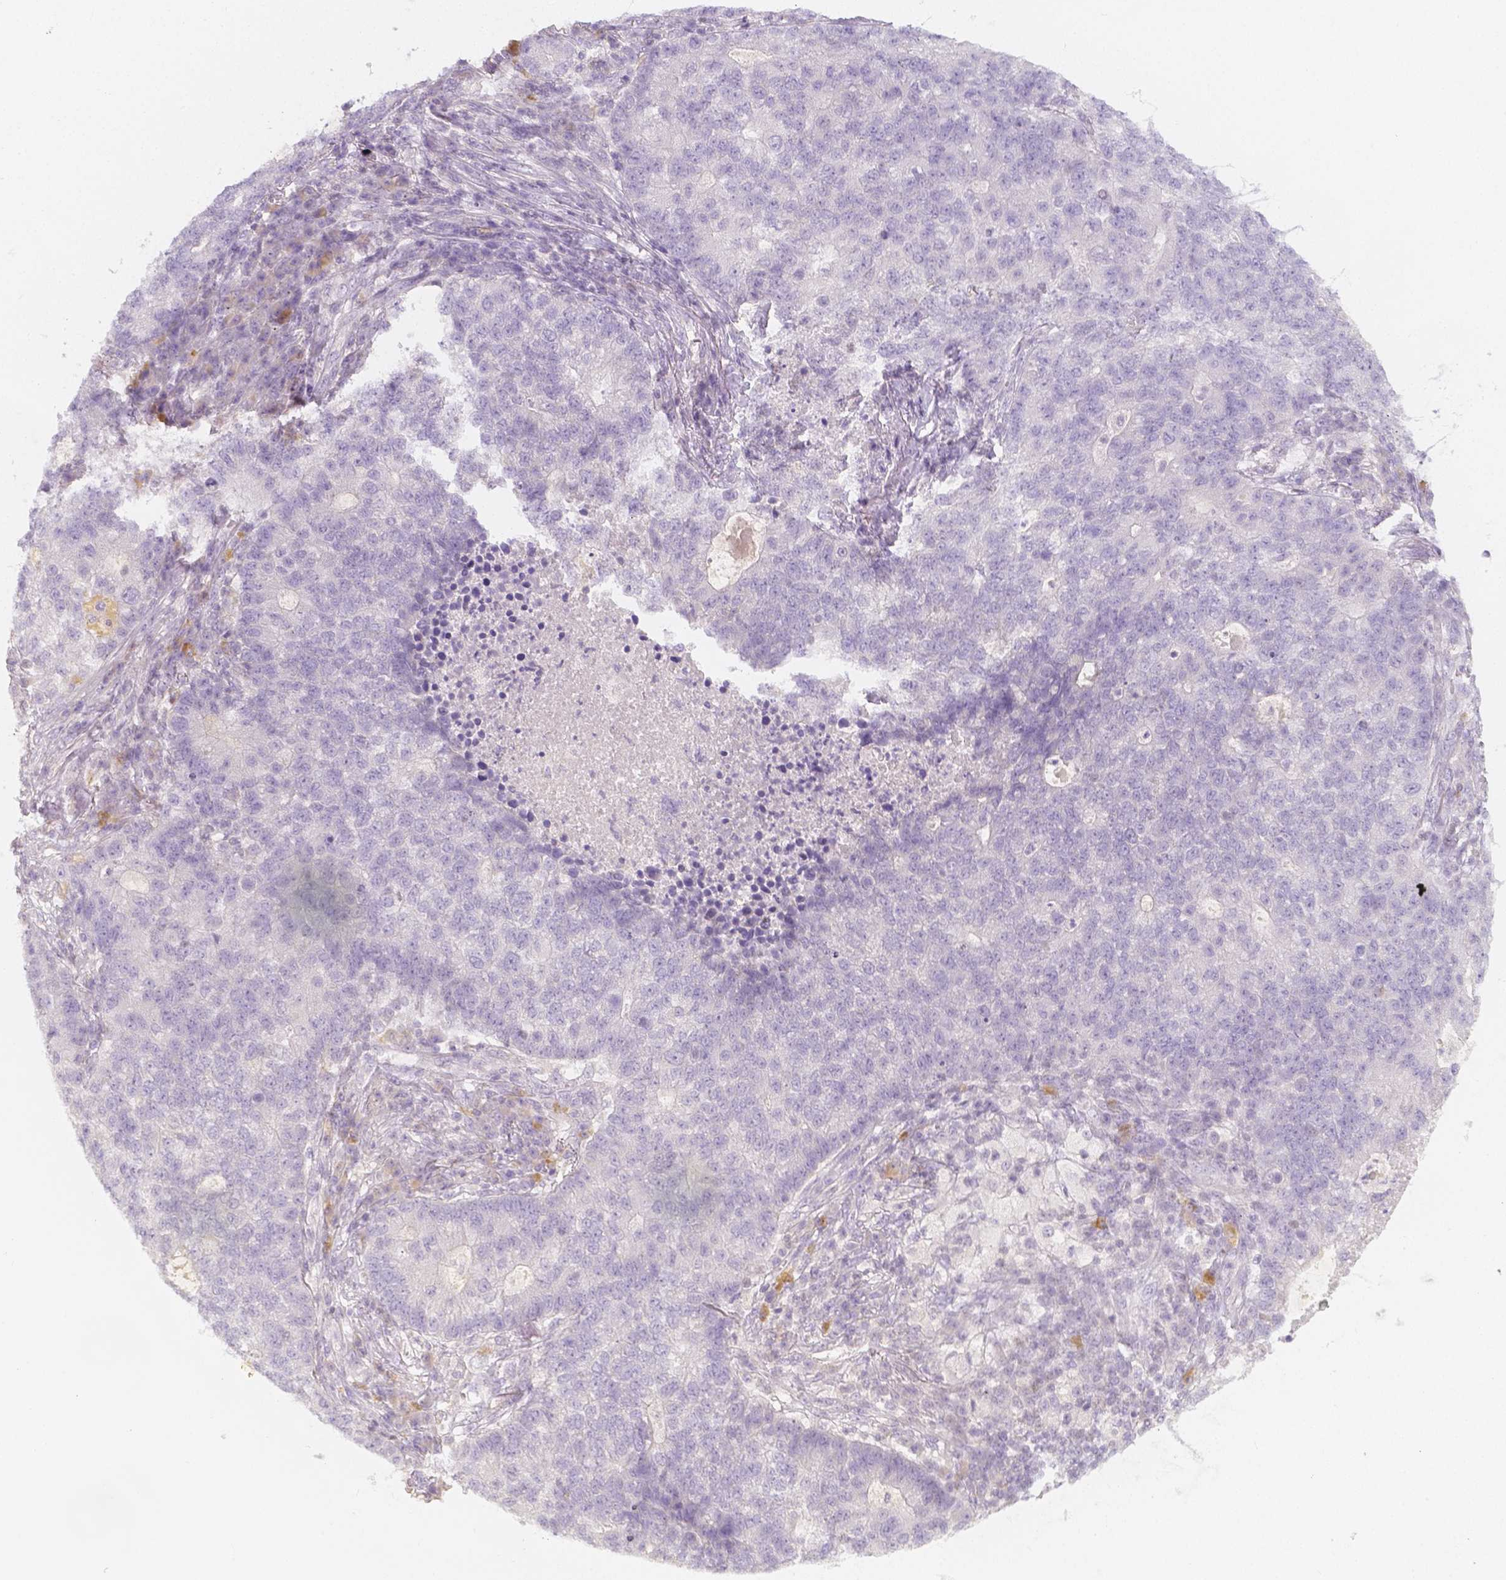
{"staining": {"intensity": "negative", "quantity": "none", "location": "none"}, "tissue": "lung cancer", "cell_type": "Tumor cells", "image_type": "cancer", "snomed": [{"axis": "morphology", "description": "Adenocarcinoma, NOS"}, {"axis": "topography", "description": "Lung"}], "caption": "High magnification brightfield microscopy of lung cancer stained with DAB (brown) and counterstained with hematoxylin (blue): tumor cells show no significant staining. Nuclei are stained in blue.", "gene": "BATF", "patient": {"sex": "male", "age": 57}}